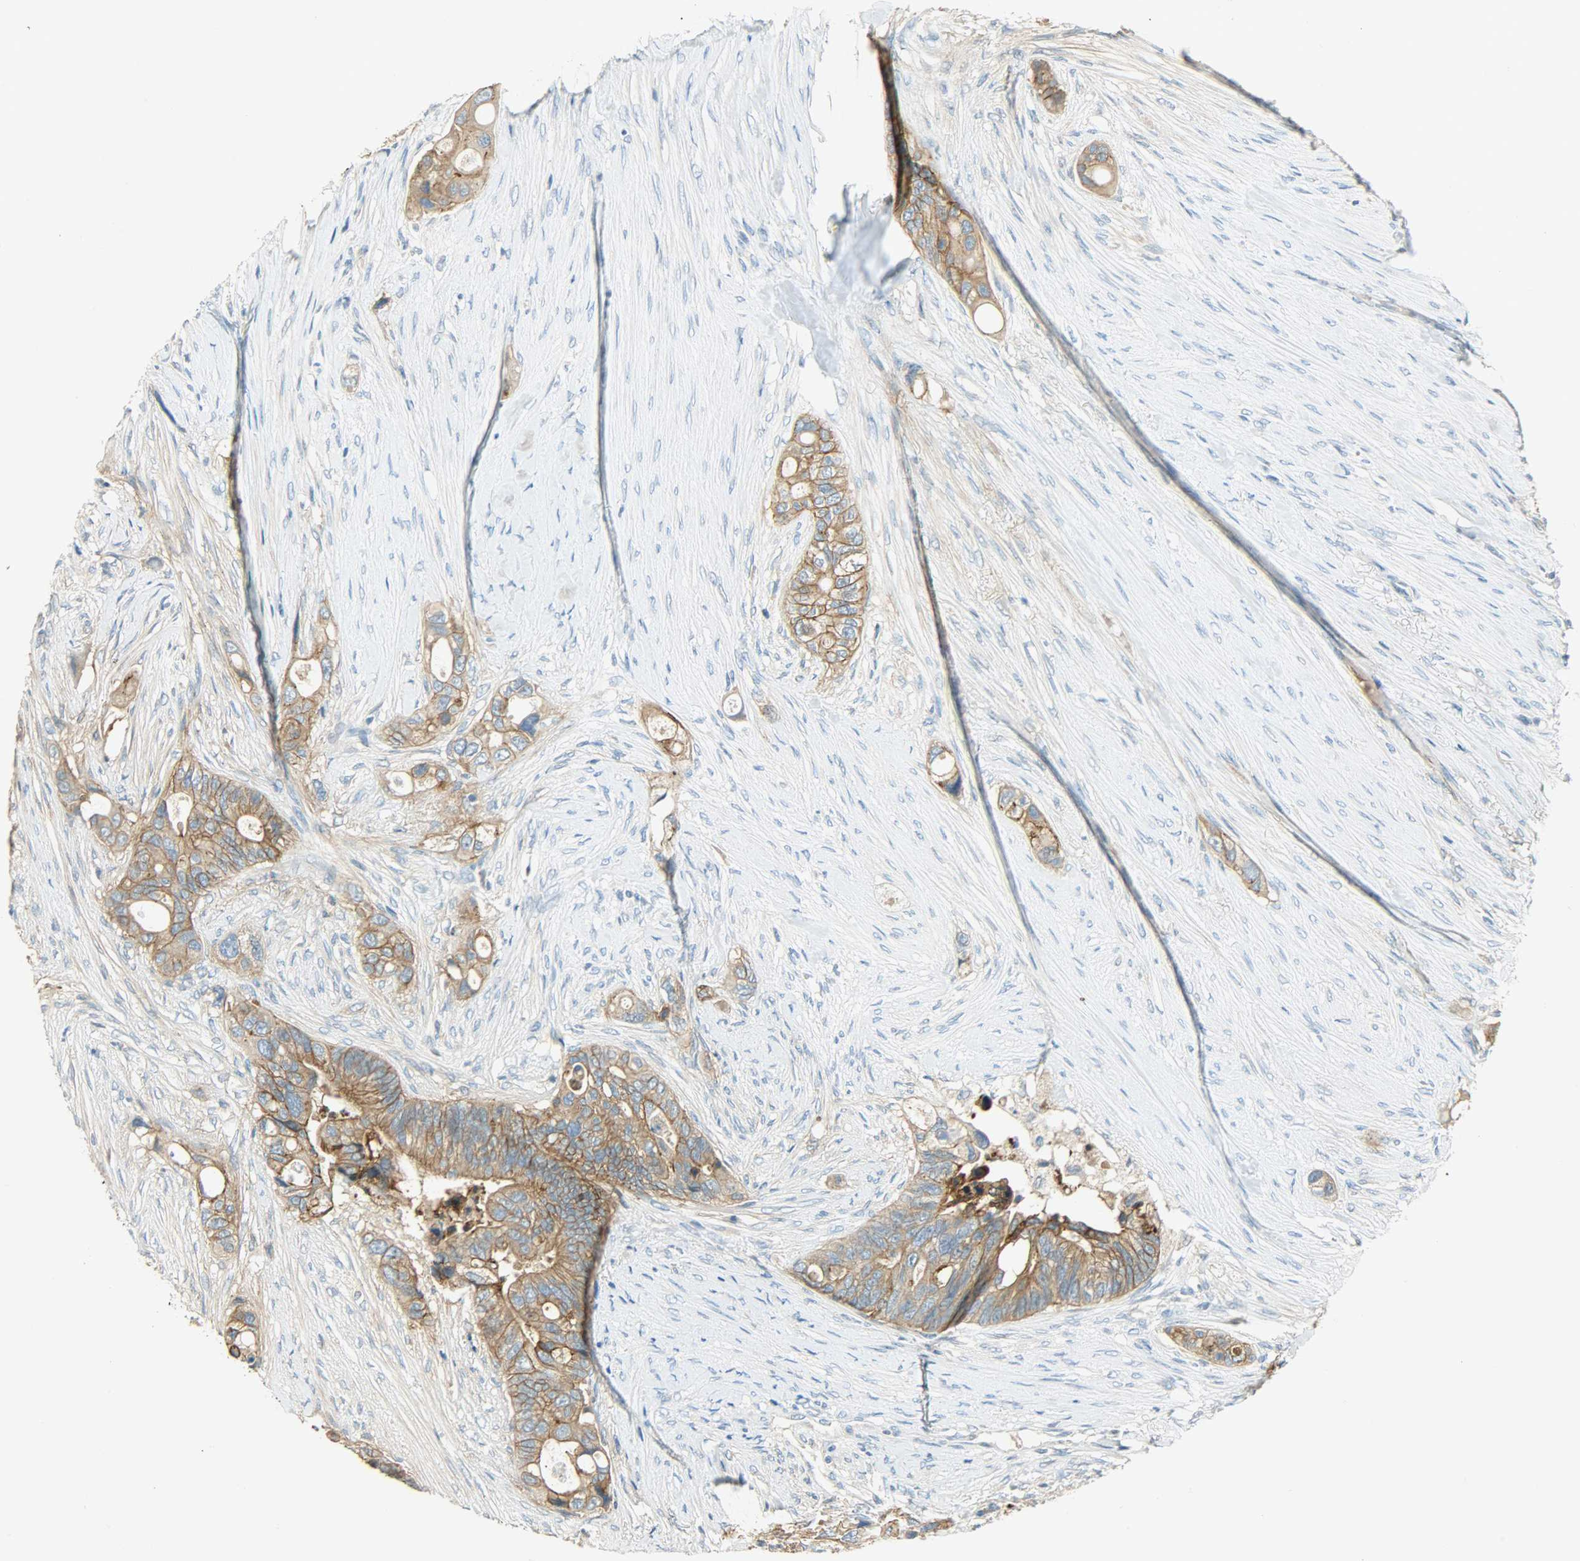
{"staining": {"intensity": "strong", "quantity": ">75%", "location": "cytoplasmic/membranous"}, "tissue": "colorectal cancer", "cell_type": "Tumor cells", "image_type": "cancer", "snomed": [{"axis": "morphology", "description": "Adenocarcinoma, NOS"}, {"axis": "topography", "description": "Colon"}], "caption": "Colorectal cancer tissue demonstrates strong cytoplasmic/membranous expression in approximately >75% of tumor cells, visualized by immunohistochemistry.", "gene": "DSG2", "patient": {"sex": "female", "age": 57}}